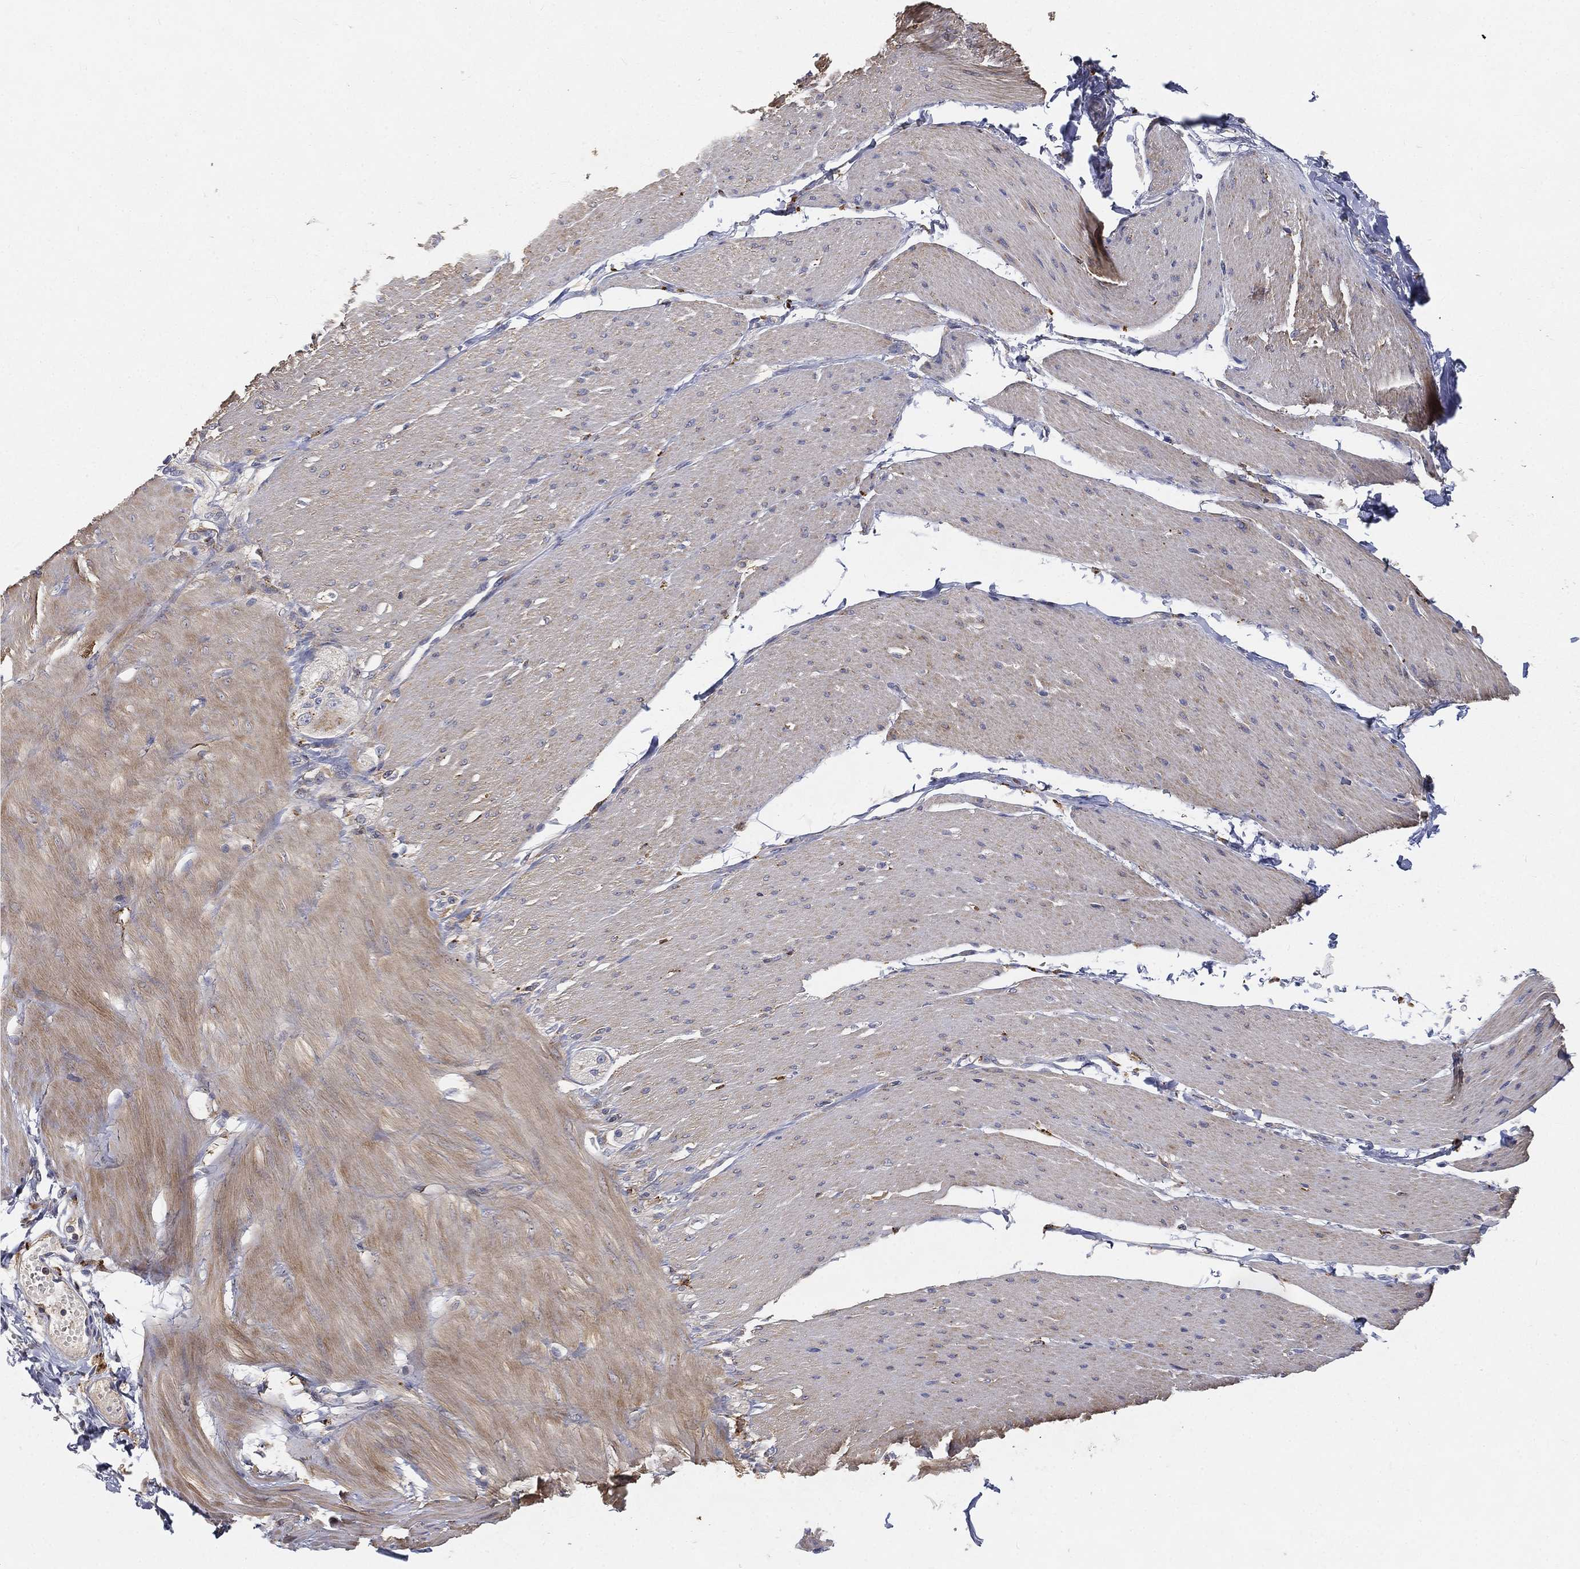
{"staining": {"intensity": "weak", "quantity": "<25%", "location": "cytoplasmic/membranous"}, "tissue": "soft tissue", "cell_type": "Fibroblasts", "image_type": "normal", "snomed": [{"axis": "morphology", "description": "Normal tissue, NOS"}, {"axis": "topography", "description": "Smooth muscle"}, {"axis": "topography", "description": "Duodenum"}, {"axis": "topography", "description": "Peripheral nerve tissue"}], "caption": "Immunohistochemical staining of normal human soft tissue exhibits no significant staining in fibroblasts. Brightfield microscopy of immunohistochemistry stained with DAB (brown) and hematoxylin (blue), captured at high magnification.", "gene": "CTSL", "patient": {"sex": "female", "age": 61}}